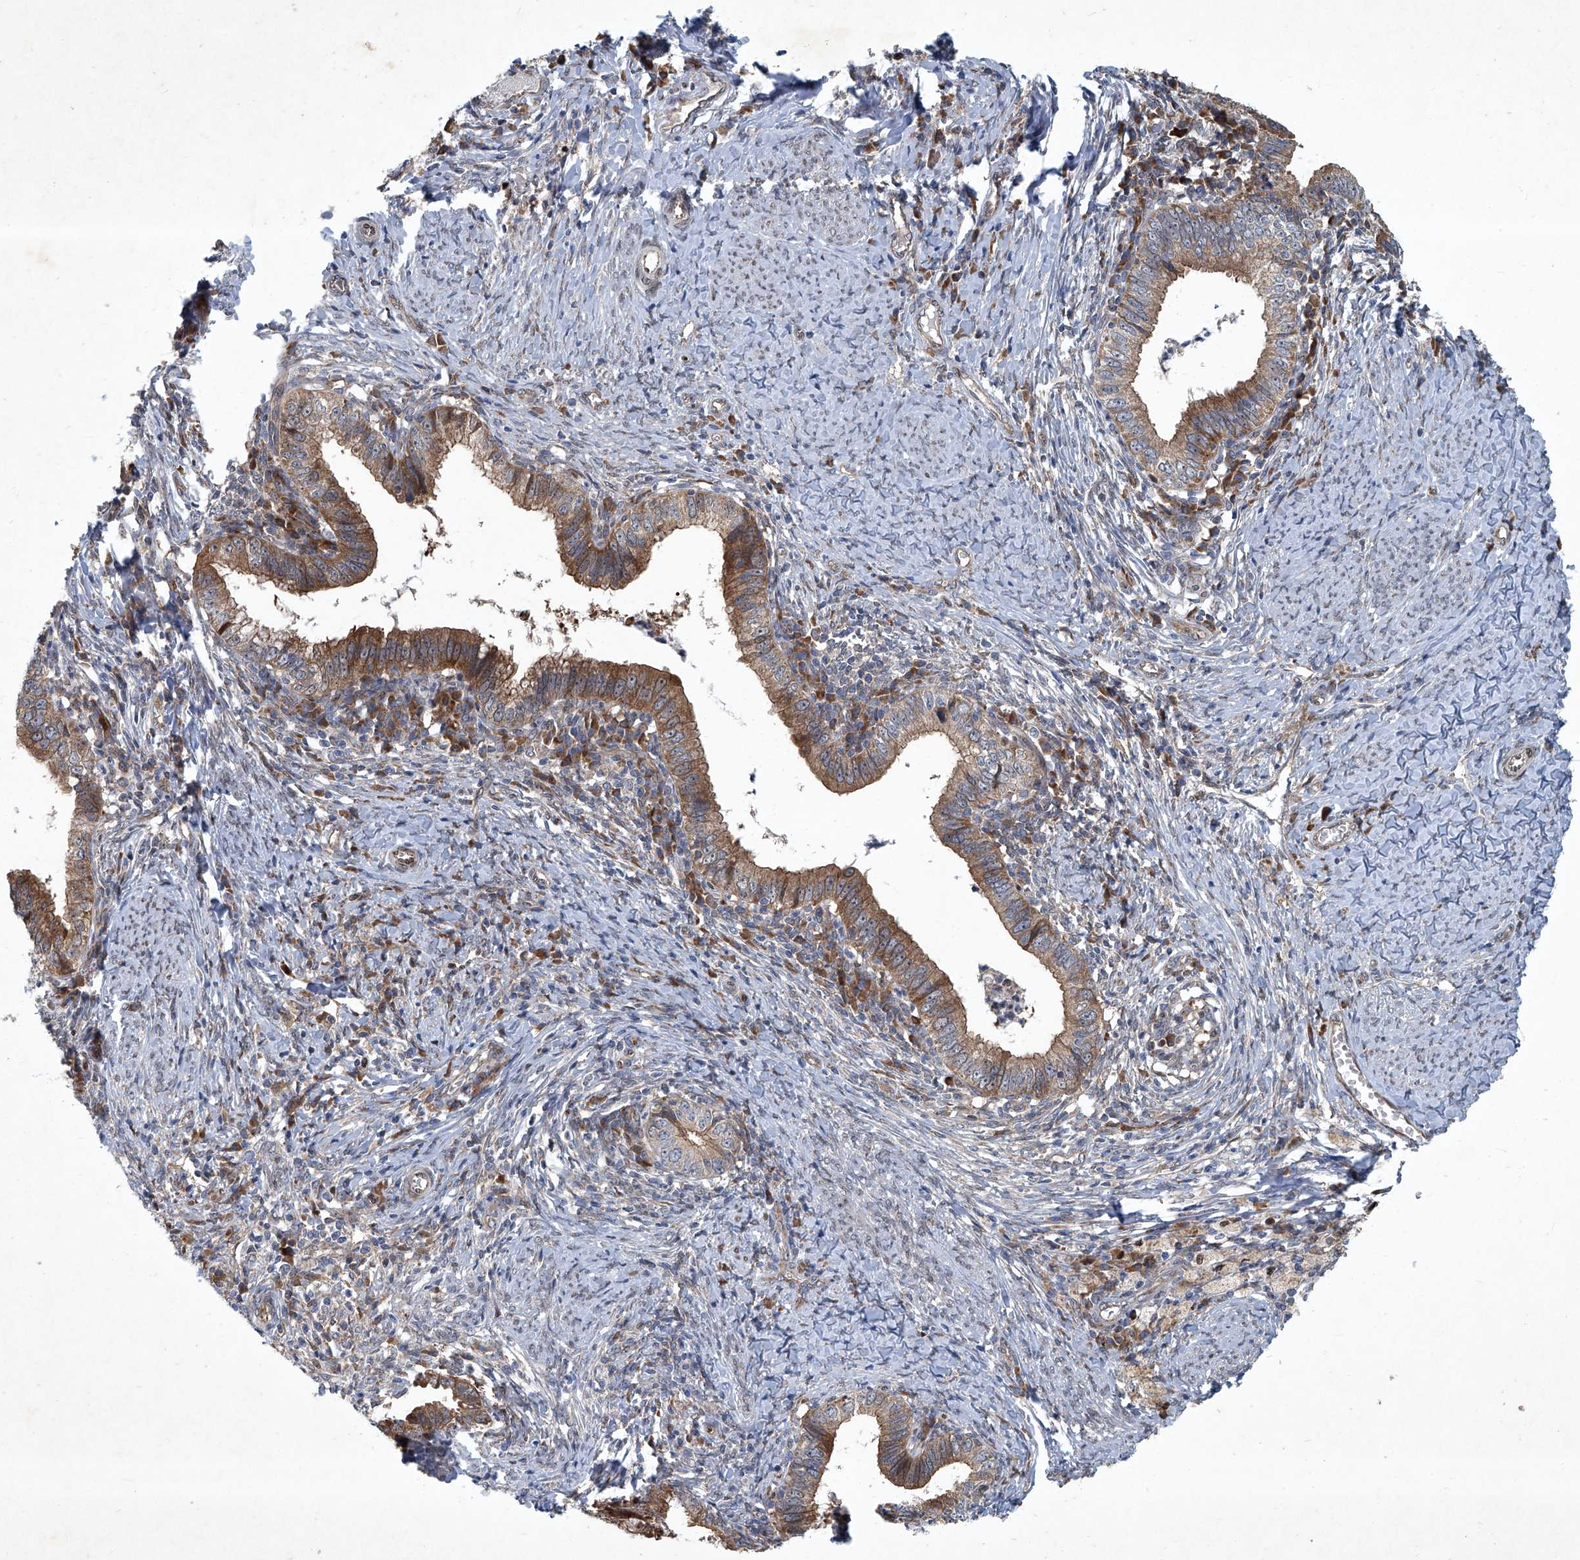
{"staining": {"intensity": "moderate", "quantity": ">75%", "location": "cytoplasmic/membranous"}, "tissue": "cervical cancer", "cell_type": "Tumor cells", "image_type": "cancer", "snomed": [{"axis": "morphology", "description": "Adenocarcinoma, NOS"}, {"axis": "topography", "description": "Cervix"}], "caption": "DAB (3,3'-diaminobenzidine) immunohistochemical staining of human cervical adenocarcinoma displays moderate cytoplasmic/membranous protein expression in approximately >75% of tumor cells.", "gene": "GPR132", "patient": {"sex": "female", "age": 36}}